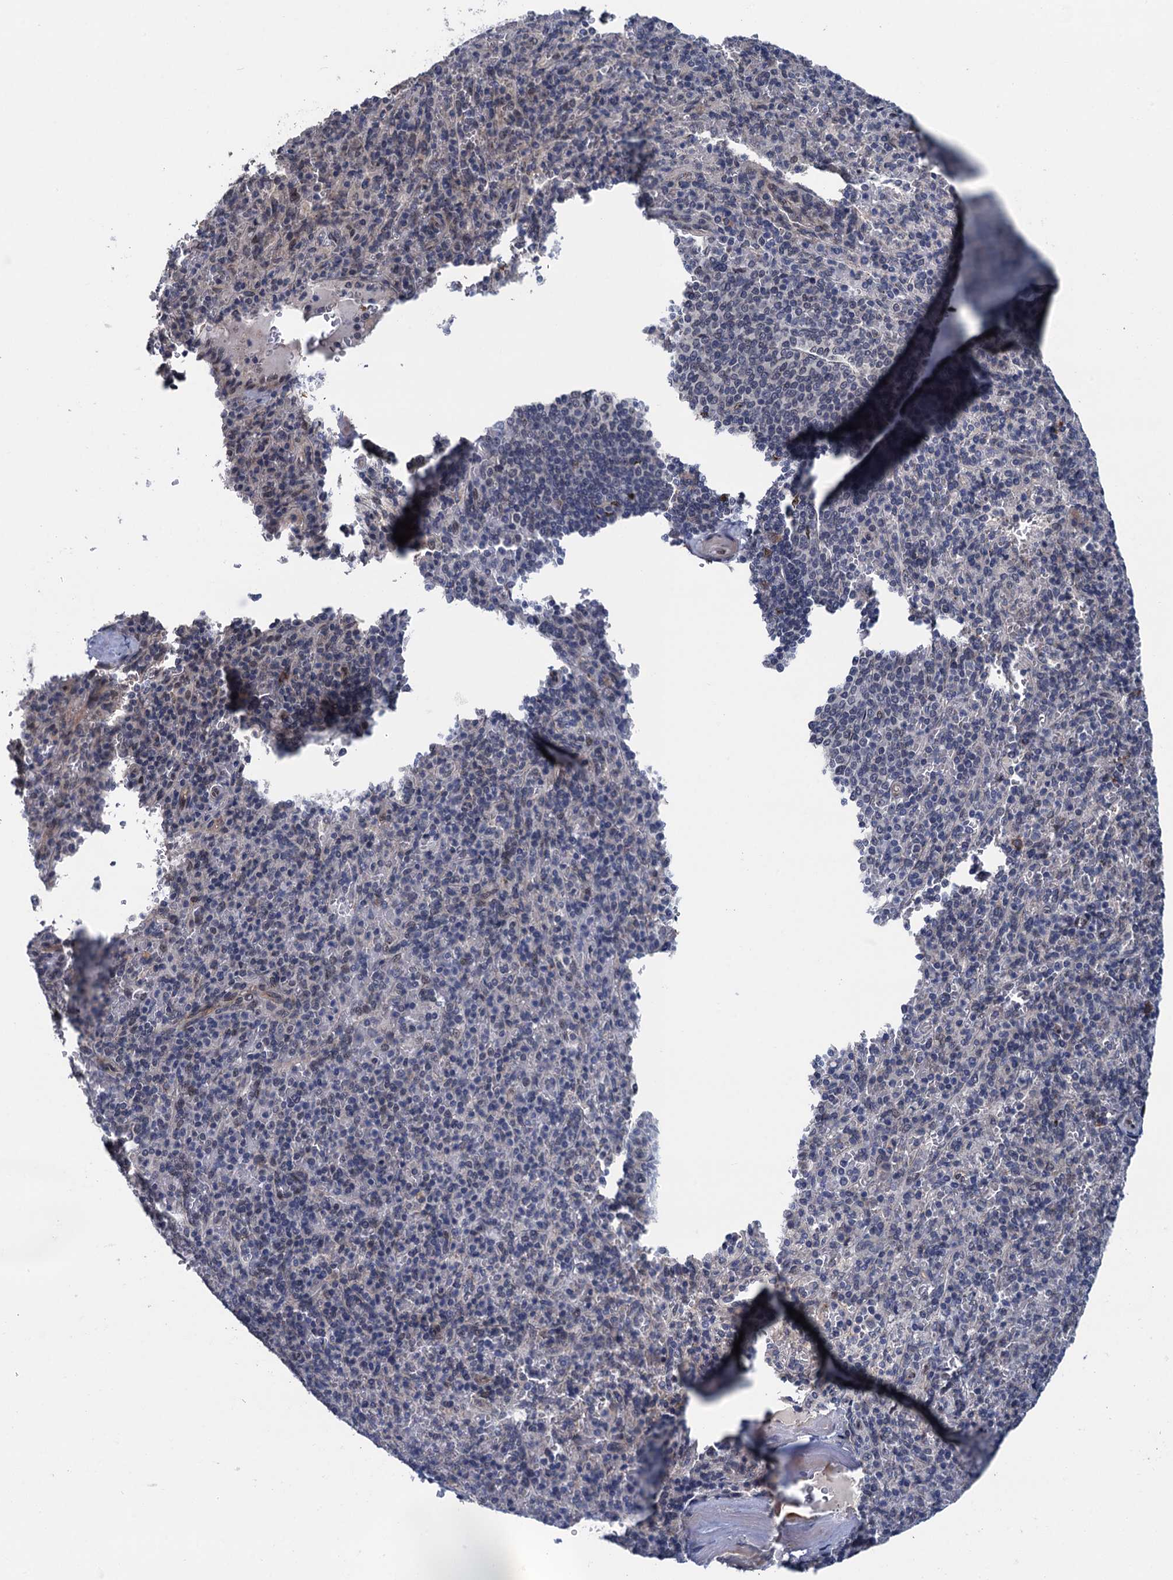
{"staining": {"intensity": "negative", "quantity": "none", "location": "none"}, "tissue": "spleen", "cell_type": "Cells in red pulp", "image_type": "normal", "snomed": [{"axis": "morphology", "description": "Normal tissue, NOS"}, {"axis": "topography", "description": "Spleen"}], "caption": "Cells in red pulp are negative for brown protein staining in unremarkable spleen.", "gene": "RASSF4", "patient": {"sex": "male", "age": 82}}